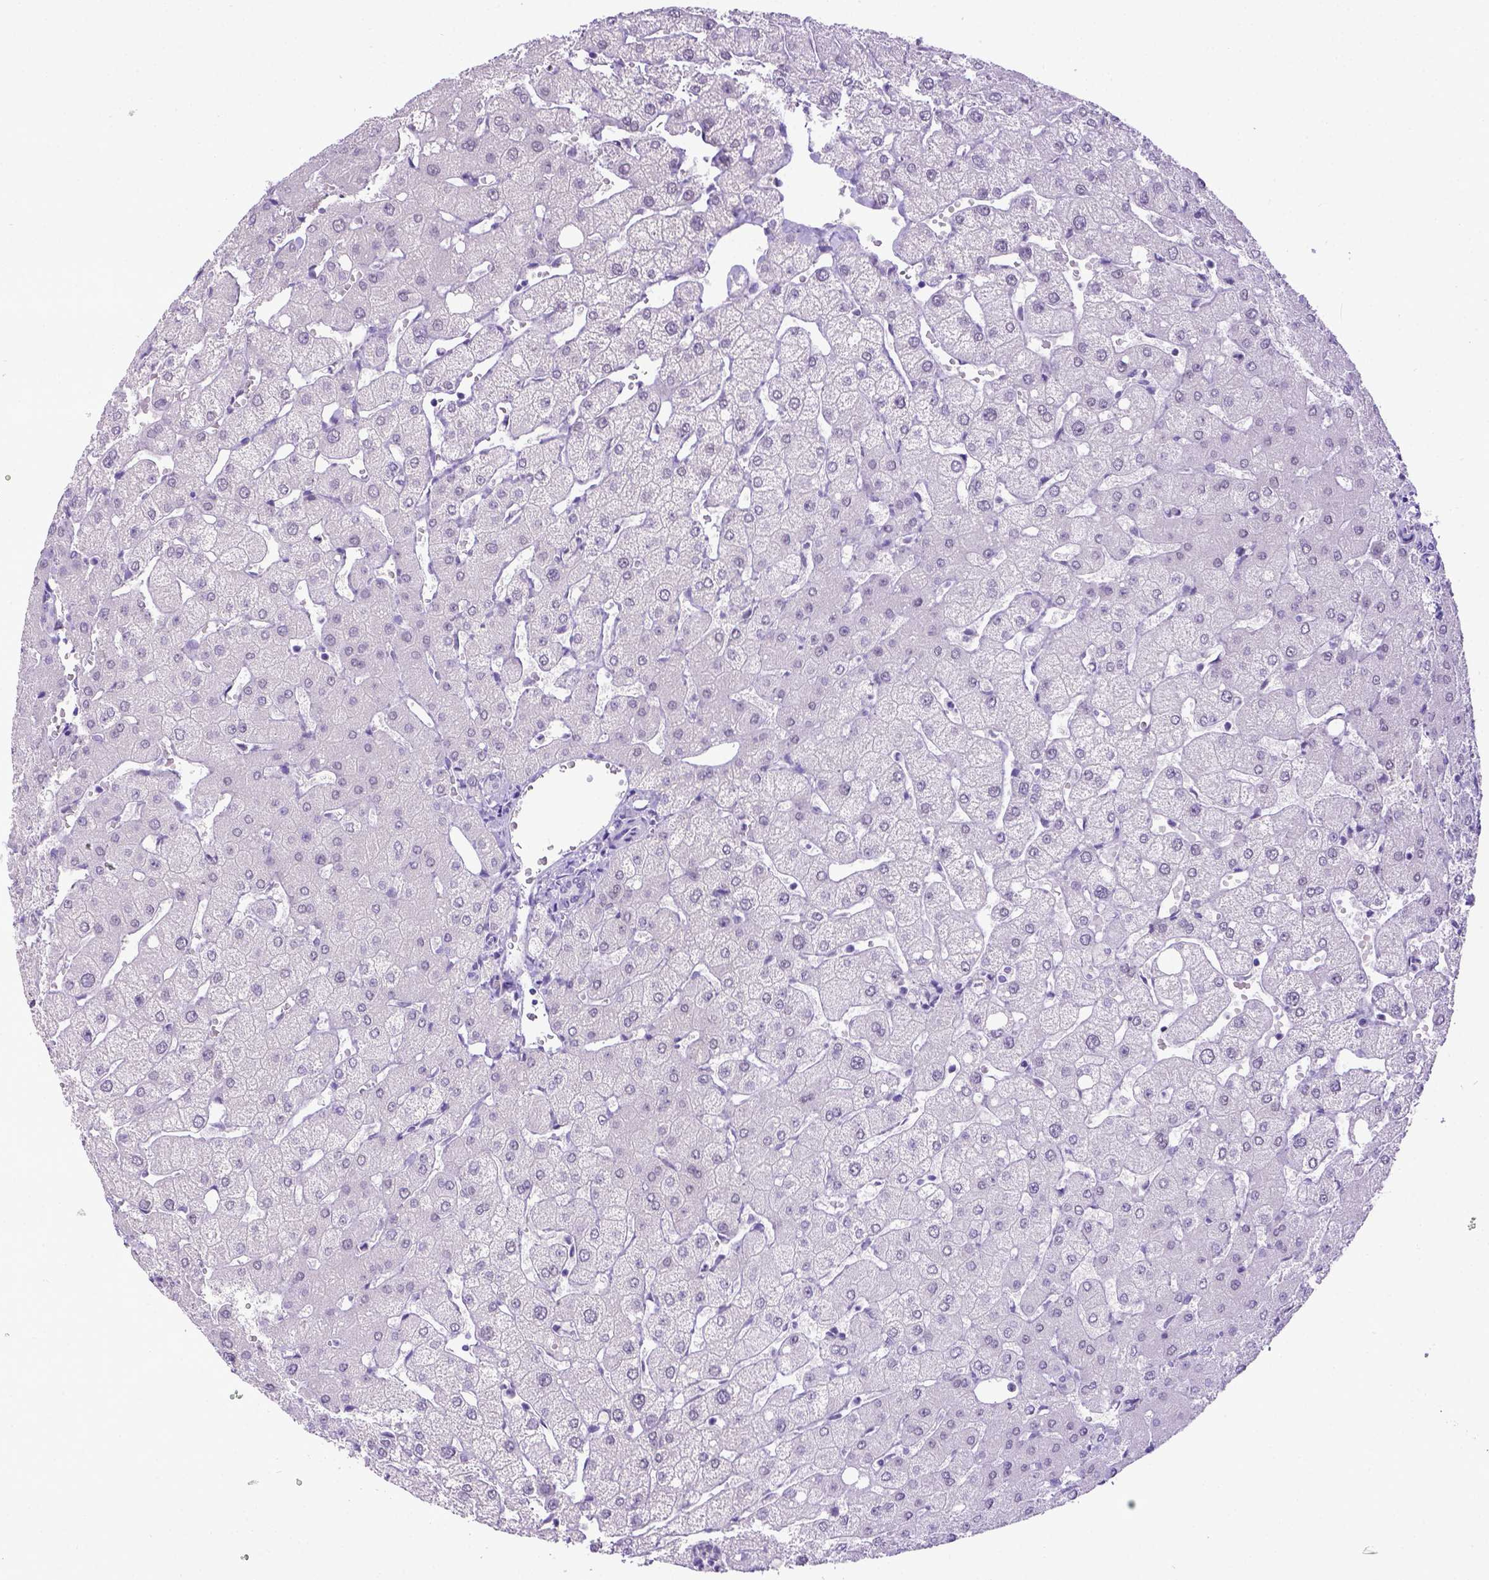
{"staining": {"intensity": "negative", "quantity": "none", "location": "none"}, "tissue": "liver", "cell_type": "Cholangiocytes", "image_type": "normal", "snomed": [{"axis": "morphology", "description": "Normal tissue, NOS"}, {"axis": "topography", "description": "Liver"}], "caption": "This is an immunohistochemistry (IHC) image of unremarkable liver. There is no expression in cholangiocytes.", "gene": "ESR1", "patient": {"sex": "female", "age": 54}}